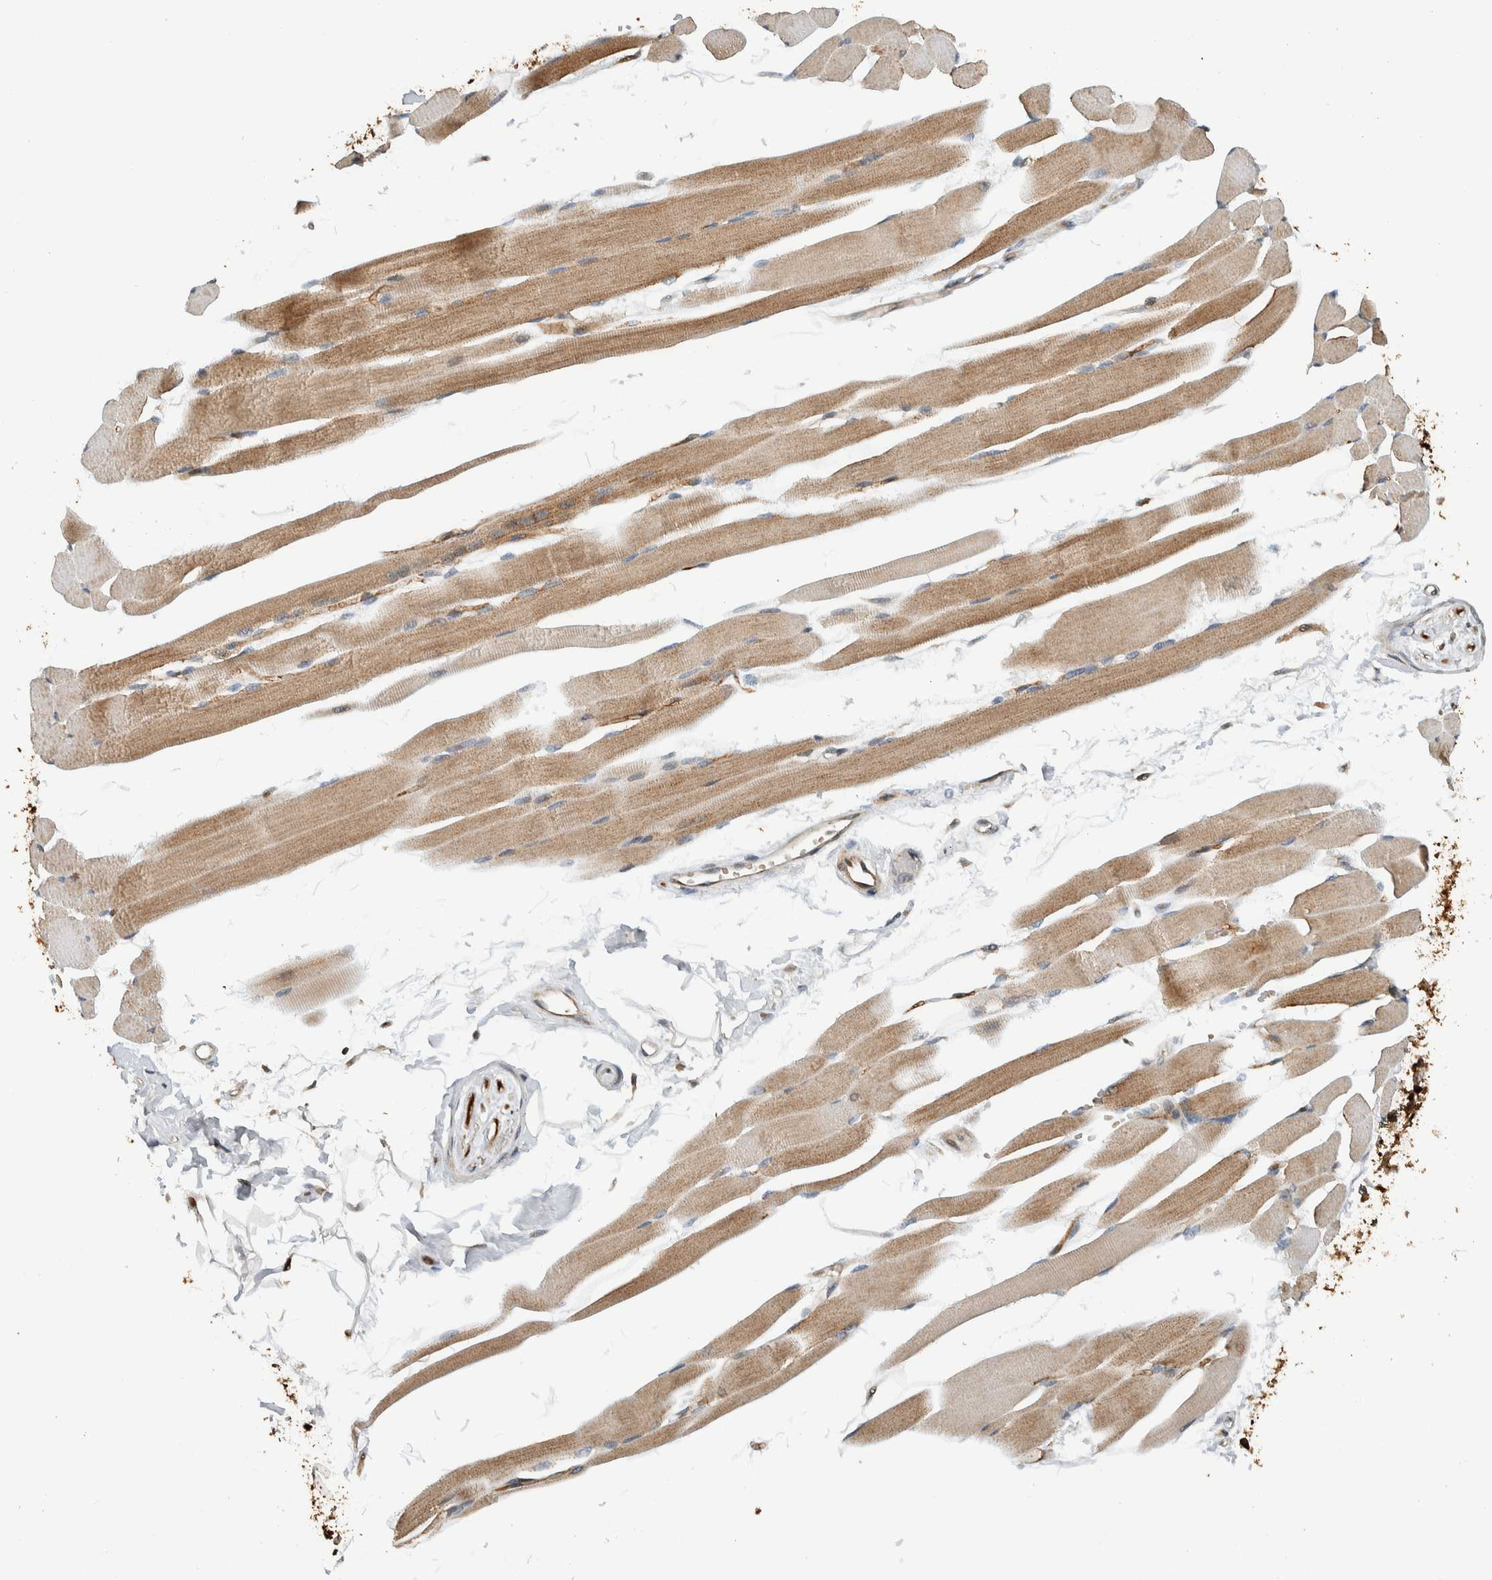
{"staining": {"intensity": "moderate", "quantity": ">75%", "location": "cytoplasmic/membranous"}, "tissue": "skeletal muscle", "cell_type": "Myocytes", "image_type": "normal", "snomed": [{"axis": "morphology", "description": "Normal tissue, NOS"}, {"axis": "topography", "description": "Skeletal muscle"}, {"axis": "topography", "description": "Peripheral nerve tissue"}], "caption": "Immunohistochemical staining of unremarkable skeletal muscle displays >75% levels of moderate cytoplasmic/membranous protein staining in approximately >75% of myocytes. The protein is shown in brown color, while the nuclei are stained blue.", "gene": "VPS53", "patient": {"sex": "female", "age": 84}}